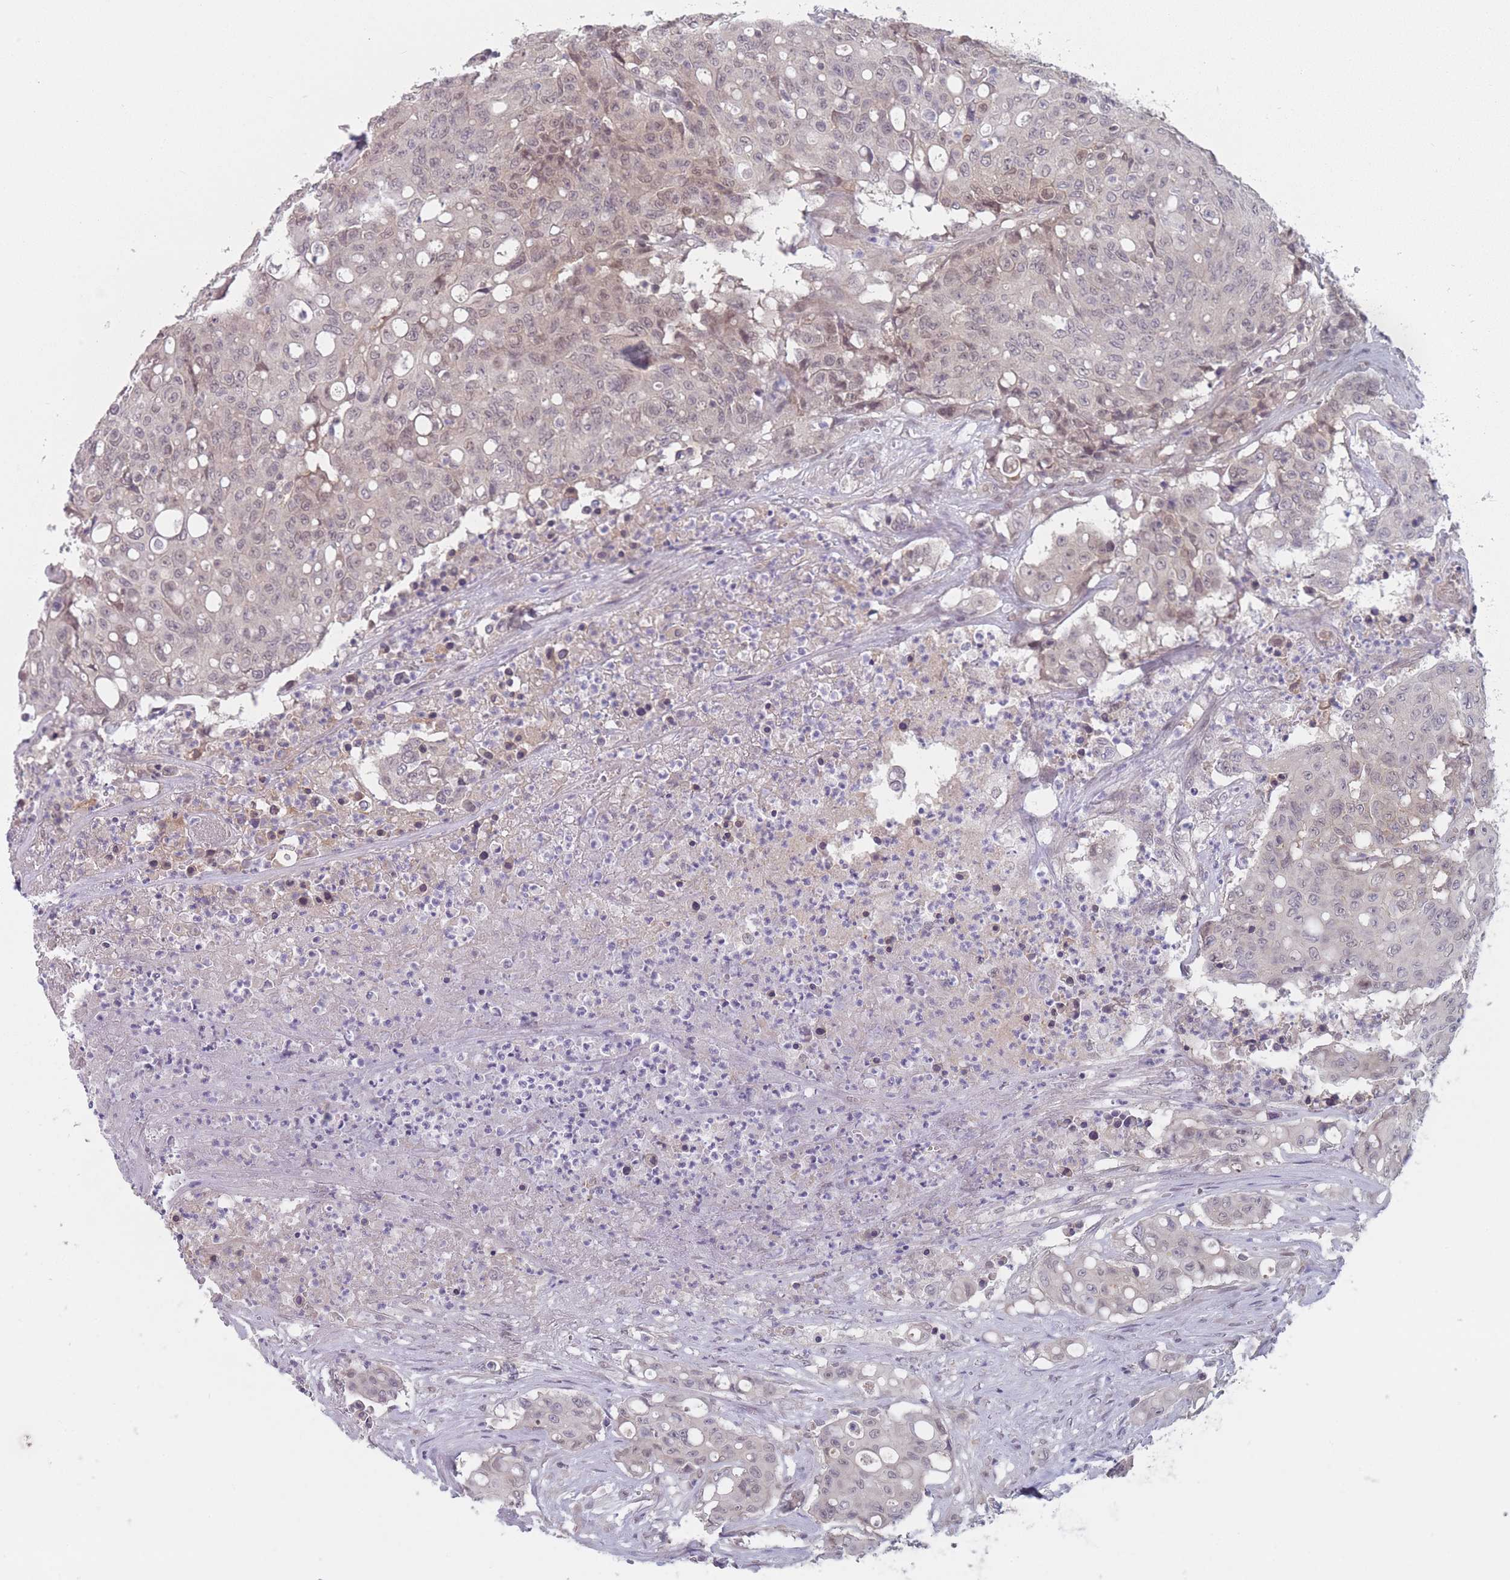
{"staining": {"intensity": "weak", "quantity": "<25%", "location": "nuclear"}, "tissue": "colorectal cancer", "cell_type": "Tumor cells", "image_type": "cancer", "snomed": [{"axis": "morphology", "description": "Adenocarcinoma, NOS"}, {"axis": "topography", "description": "Colon"}], "caption": "Tumor cells show no significant protein expression in colorectal adenocarcinoma.", "gene": "ANKRD10", "patient": {"sex": "male", "age": 51}}